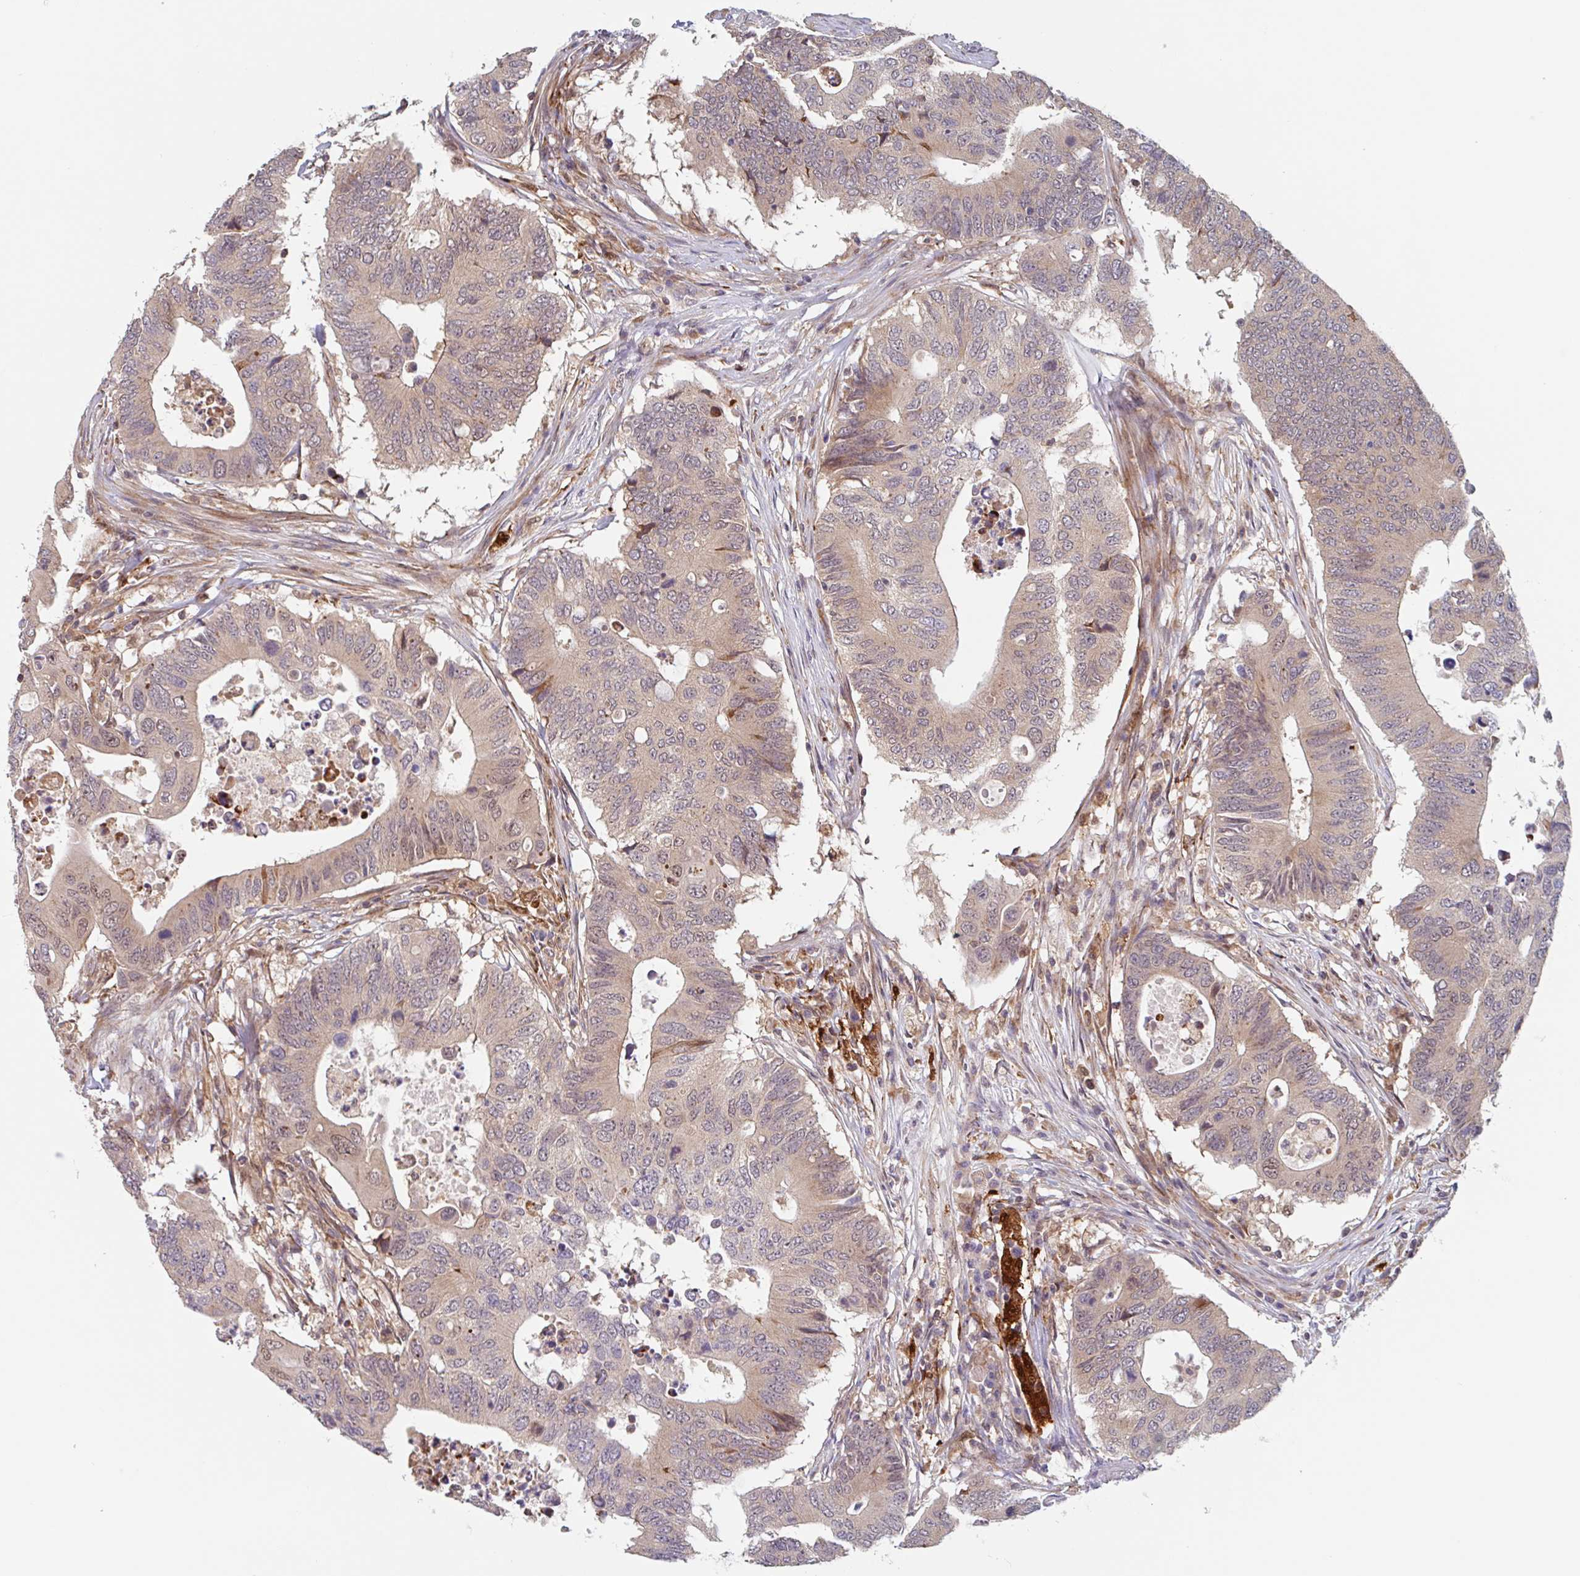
{"staining": {"intensity": "weak", "quantity": ">75%", "location": "cytoplasmic/membranous"}, "tissue": "colorectal cancer", "cell_type": "Tumor cells", "image_type": "cancer", "snomed": [{"axis": "morphology", "description": "Adenocarcinoma, NOS"}, {"axis": "topography", "description": "Colon"}], "caption": "Immunohistochemistry (IHC) staining of colorectal cancer (adenocarcinoma), which exhibits low levels of weak cytoplasmic/membranous positivity in about >75% of tumor cells indicating weak cytoplasmic/membranous protein expression. The staining was performed using DAB (brown) for protein detection and nuclei were counterstained in hematoxylin (blue).", "gene": "NUB1", "patient": {"sex": "male", "age": 71}}